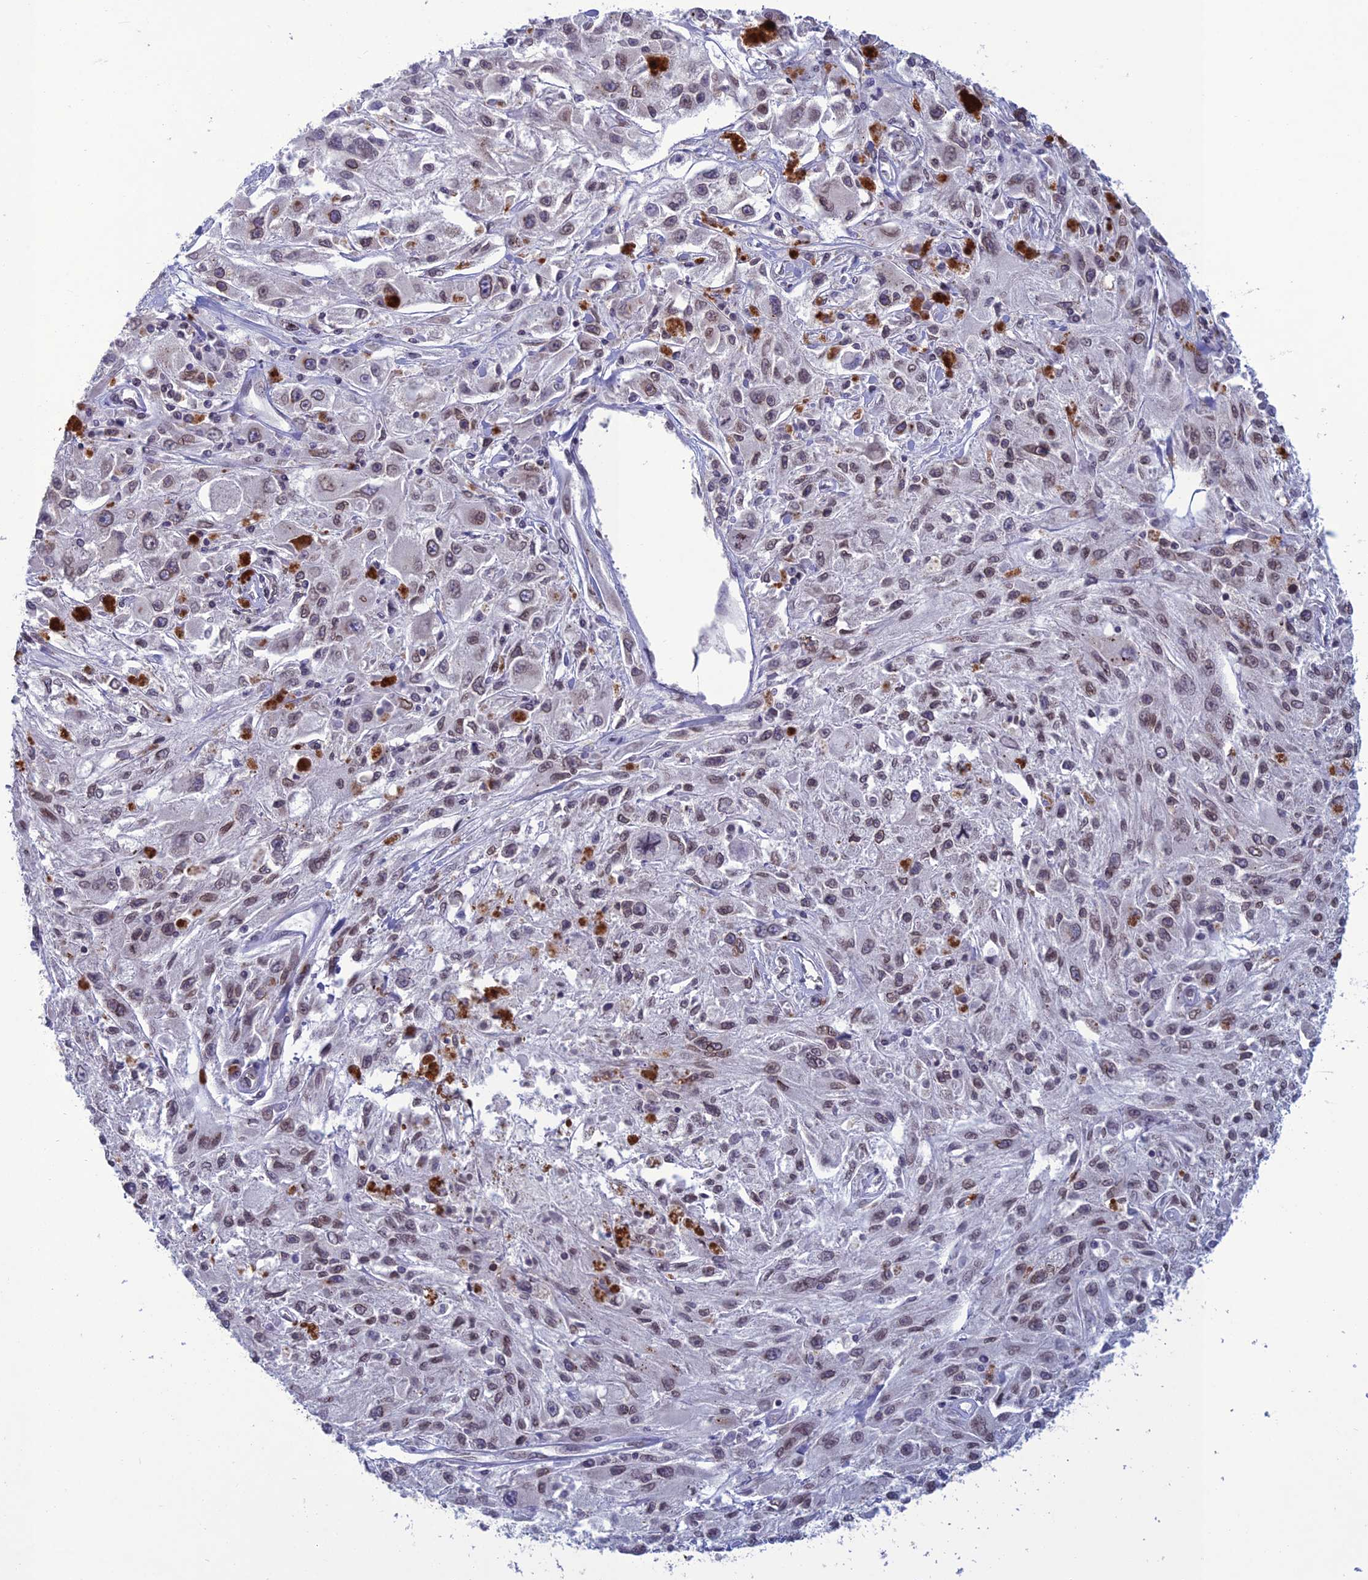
{"staining": {"intensity": "moderate", "quantity": "25%-75%", "location": "cytoplasmic/membranous,nuclear"}, "tissue": "melanoma", "cell_type": "Tumor cells", "image_type": "cancer", "snomed": [{"axis": "morphology", "description": "Malignant melanoma, Metastatic site"}, {"axis": "topography", "description": "Skin"}], "caption": "This histopathology image demonstrates immunohistochemistry staining of malignant melanoma (metastatic site), with medium moderate cytoplasmic/membranous and nuclear positivity in approximately 25%-75% of tumor cells.", "gene": "WDR46", "patient": {"sex": "male", "age": 53}}